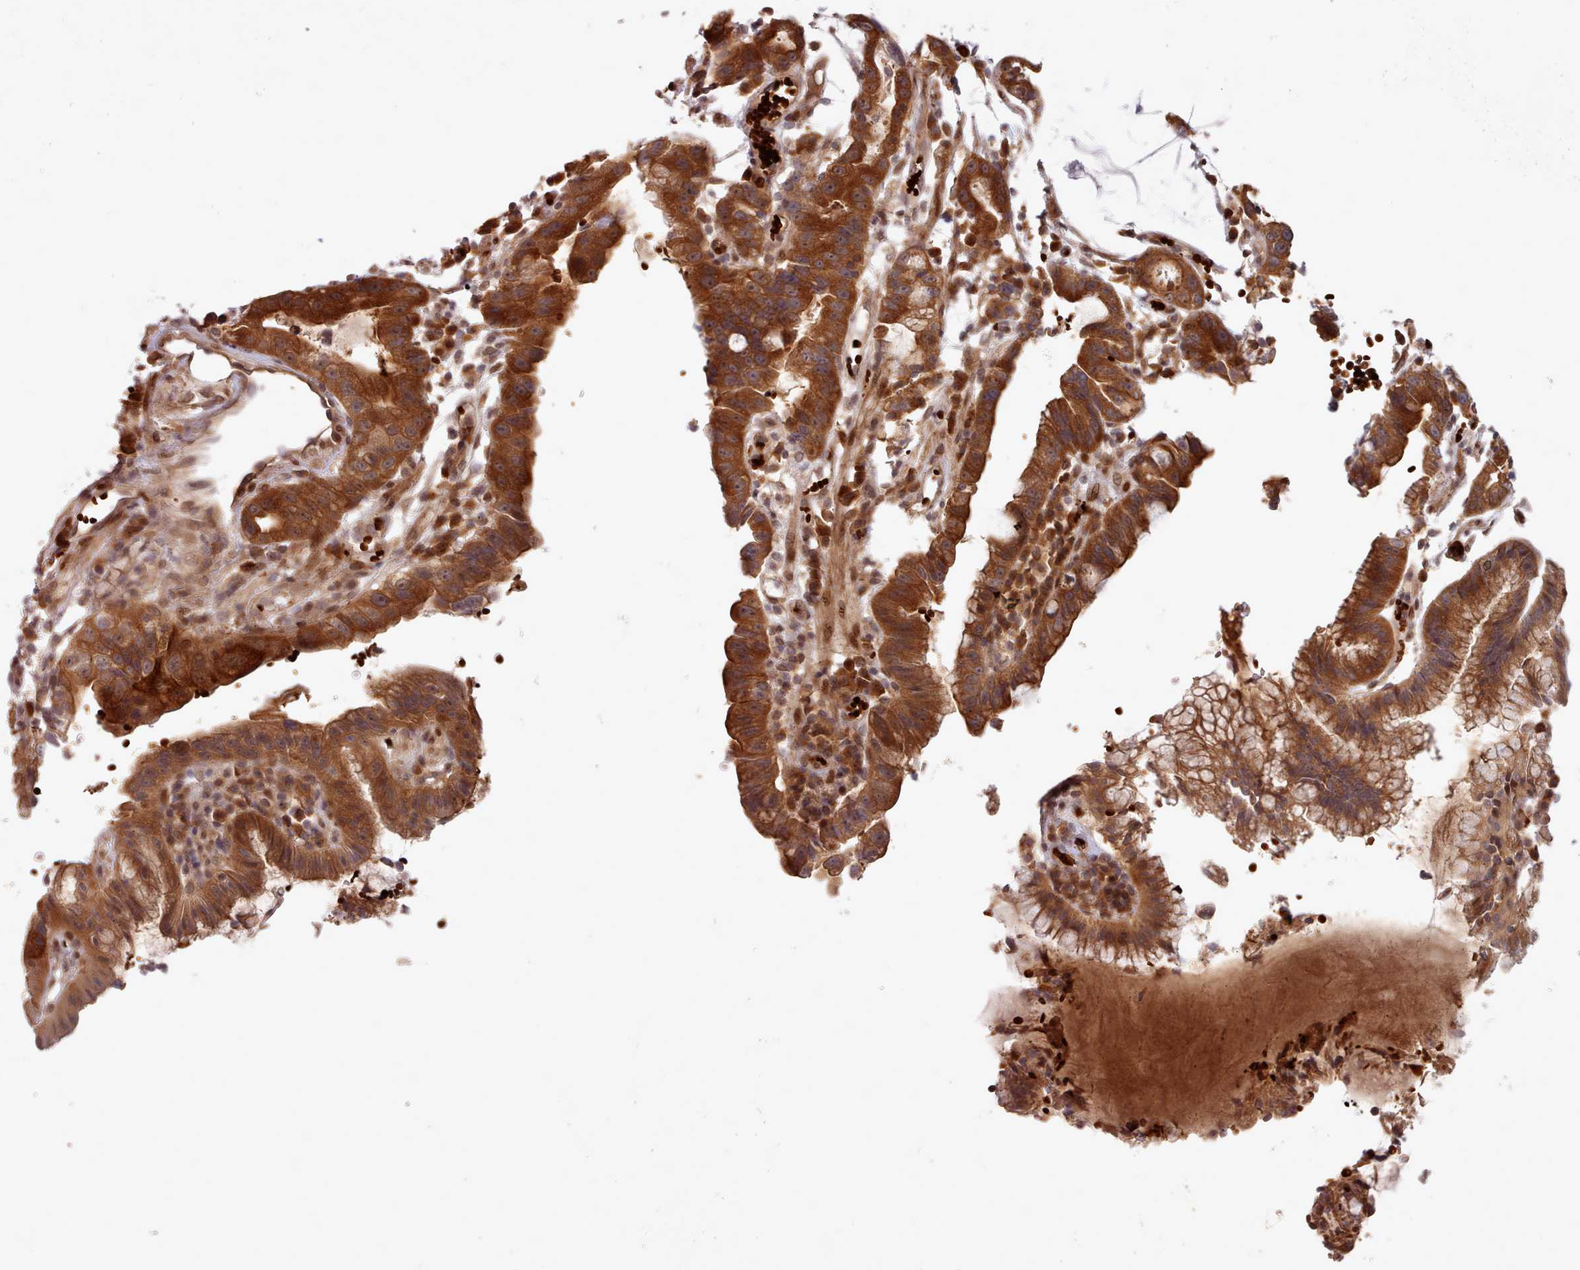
{"staining": {"intensity": "moderate", "quantity": ">75%", "location": "cytoplasmic/membranous"}, "tissue": "stomach cancer", "cell_type": "Tumor cells", "image_type": "cancer", "snomed": [{"axis": "morphology", "description": "Adenocarcinoma, NOS"}, {"axis": "topography", "description": "Stomach"}], "caption": "Human stomach cancer stained for a protein (brown) demonstrates moderate cytoplasmic/membranous positive expression in about >75% of tumor cells.", "gene": "UBE2G1", "patient": {"sex": "male", "age": 55}}